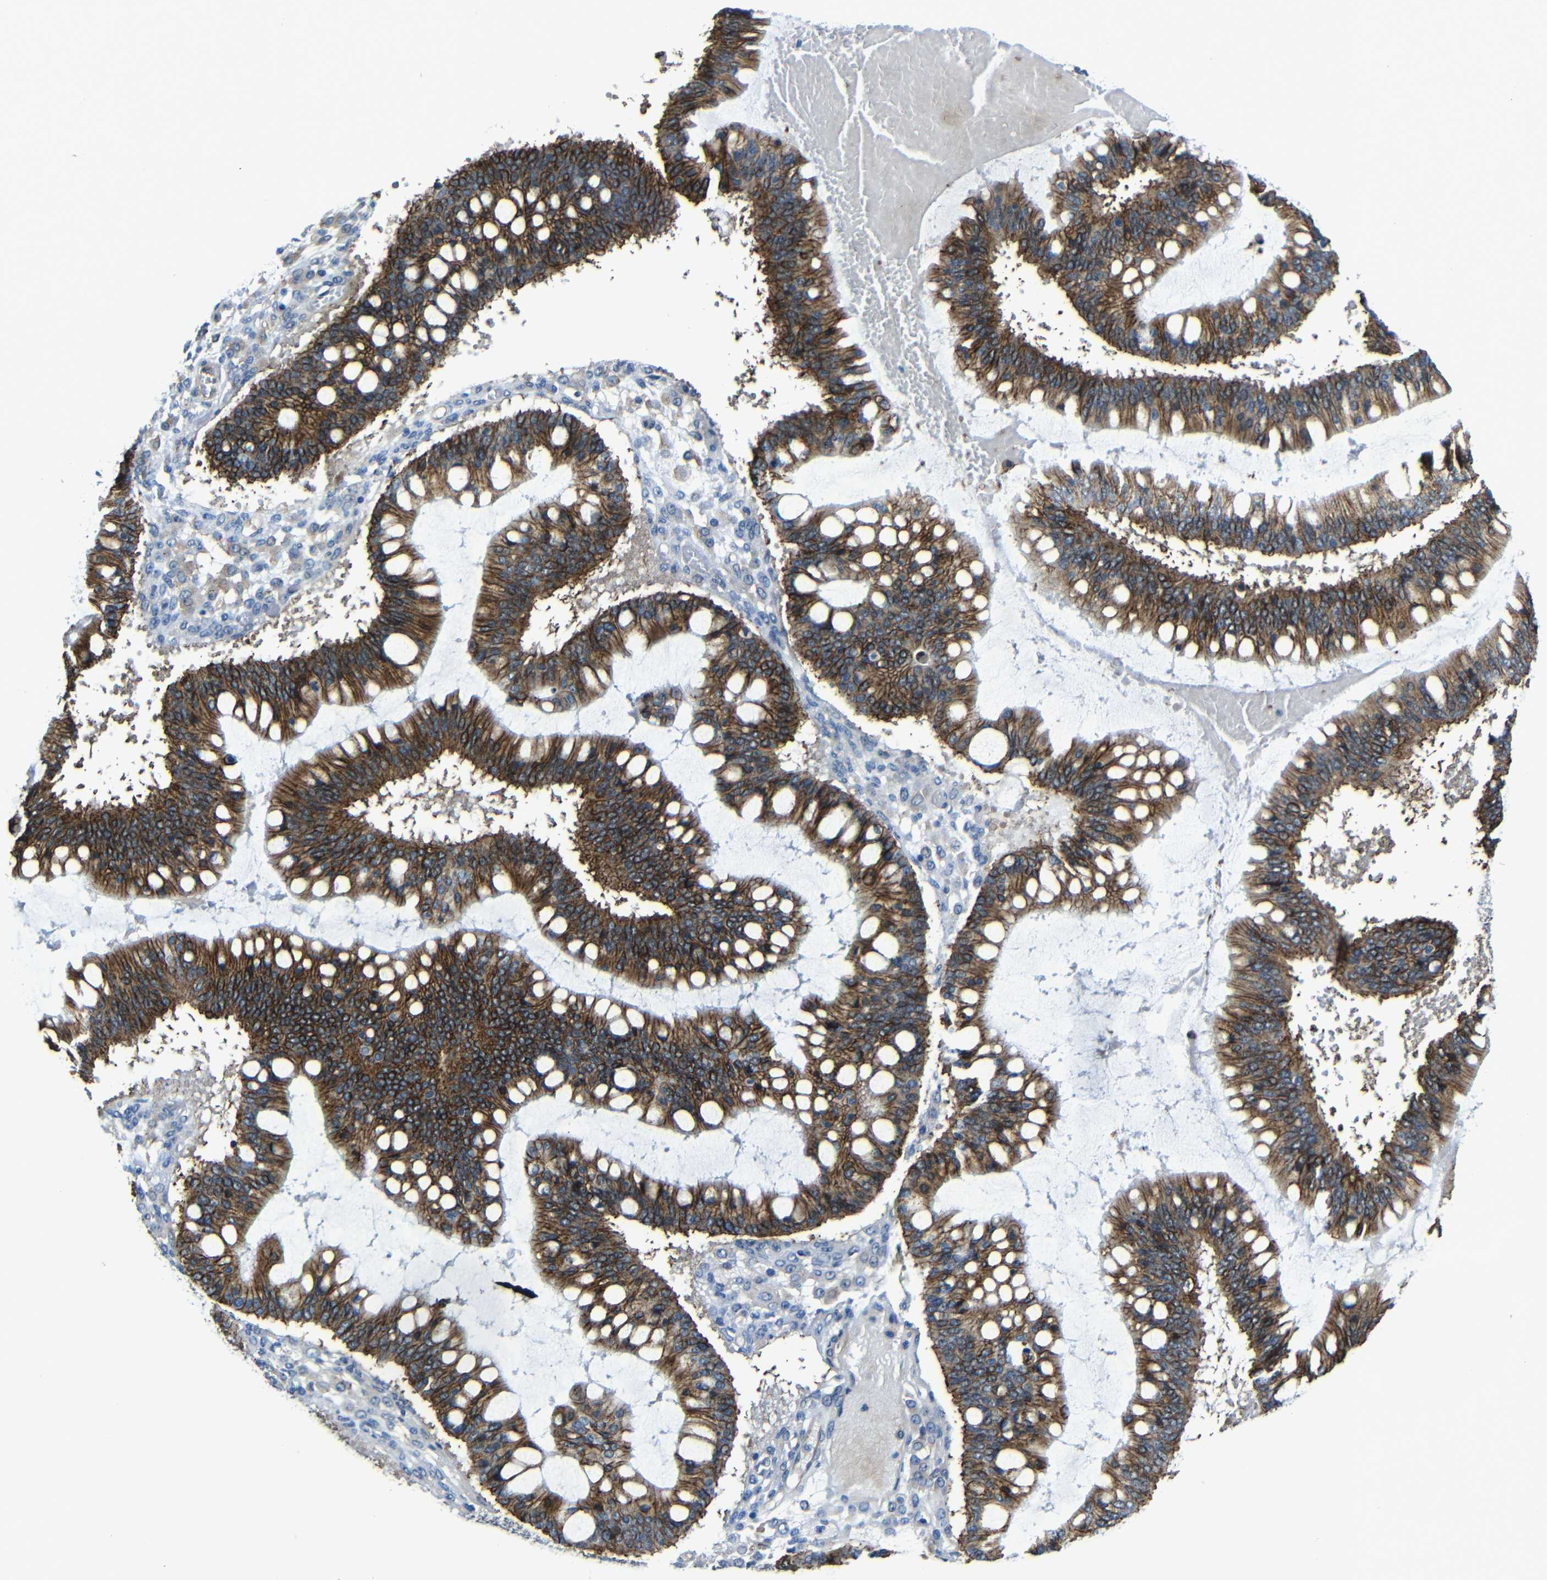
{"staining": {"intensity": "strong", "quantity": ">75%", "location": "cytoplasmic/membranous"}, "tissue": "ovarian cancer", "cell_type": "Tumor cells", "image_type": "cancer", "snomed": [{"axis": "morphology", "description": "Cystadenocarcinoma, mucinous, NOS"}, {"axis": "topography", "description": "Ovary"}], "caption": "Ovarian cancer (mucinous cystadenocarcinoma) was stained to show a protein in brown. There is high levels of strong cytoplasmic/membranous positivity in about >75% of tumor cells.", "gene": "ZNF90", "patient": {"sex": "female", "age": 73}}